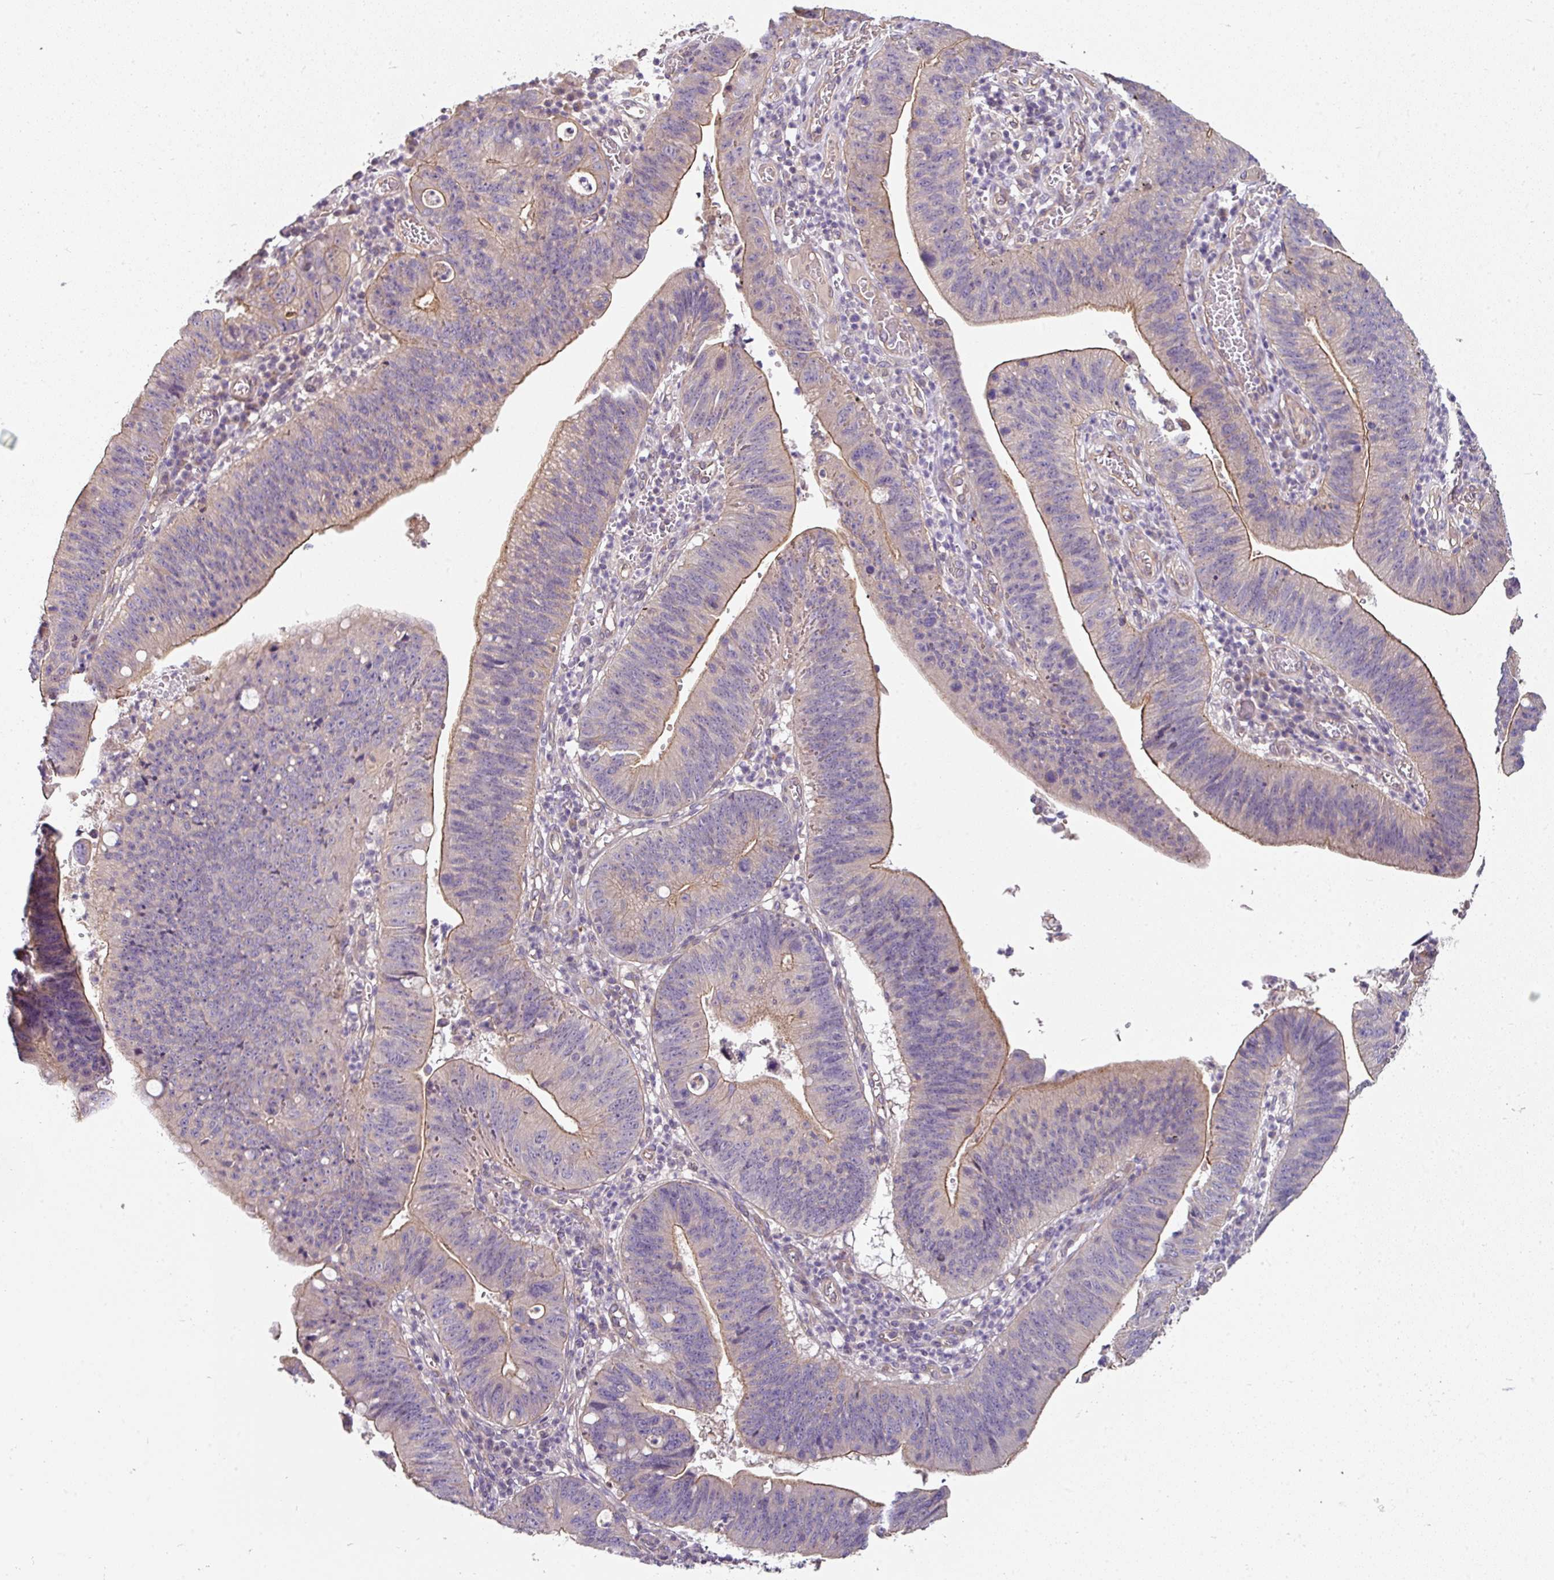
{"staining": {"intensity": "weak", "quantity": "25%-75%", "location": "cytoplasmic/membranous"}, "tissue": "stomach cancer", "cell_type": "Tumor cells", "image_type": "cancer", "snomed": [{"axis": "morphology", "description": "Adenocarcinoma, NOS"}, {"axis": "topography", "description": "Stomach"}], "caption": "Immunohistochemistry (DAB (3,3'-diaminobenzidine)) staining of stomach adenocarcinoma demonstrates weak cytoplasmic/membranous protein expression in approximately 25%-75% of tumor cells.", "gene": "C4orf48", "patient": {"sex": "male", "age": 59}}